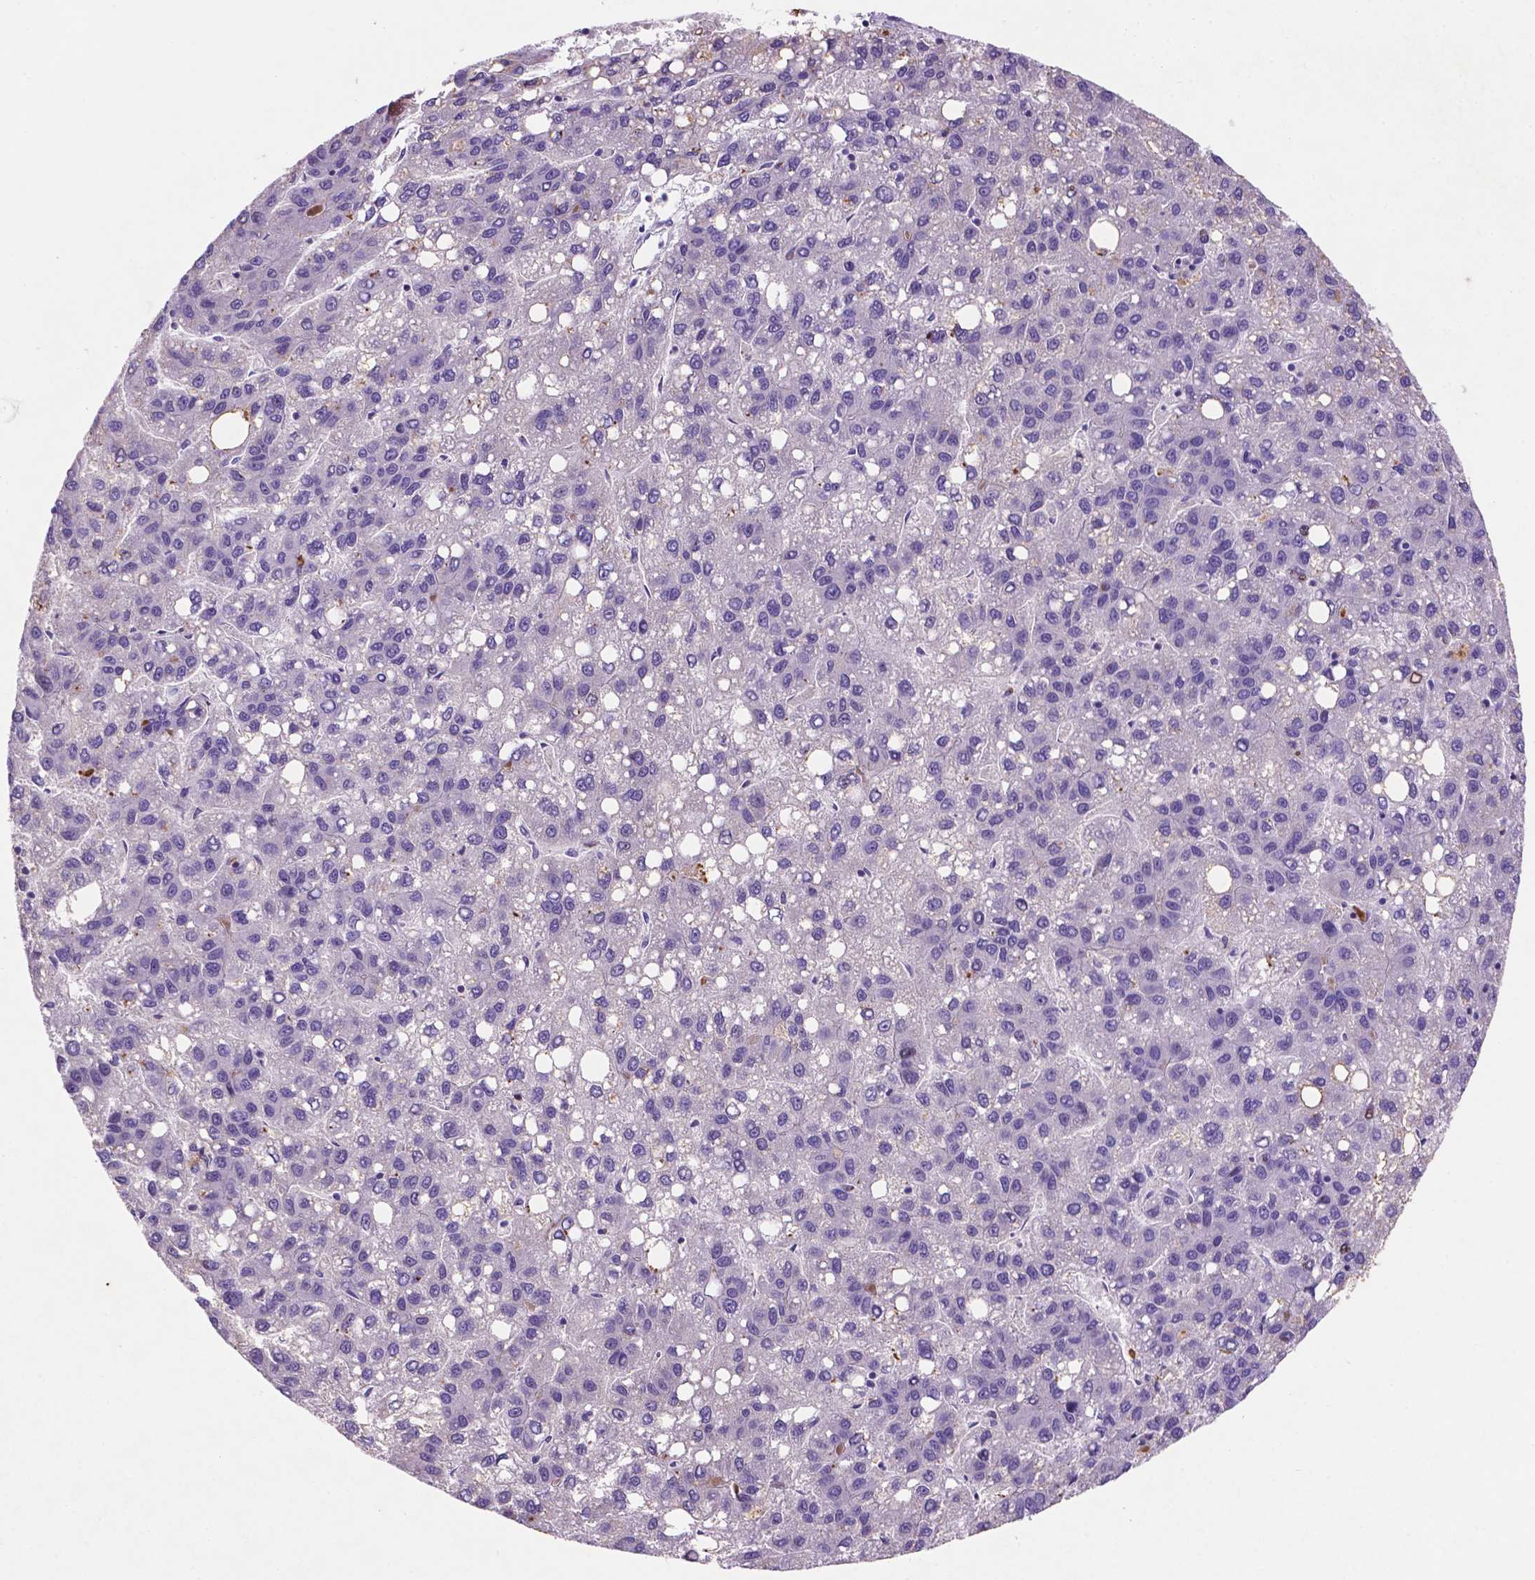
{"staining": {"intensity": "negative", "quantity": "none", "location": "none"}, "tissue": "liver cancer", "cell_type": "Tumor cells", "image_type": "cancer", "snomed": [{"axis": "morphology", "description": "Carcinoma, Hepatocellular, NOS"}, {"axis": "topography", "description": "Liver"}], "caption": "Tumor cells are negative for protein expression in human hepatocellular carcinoma (liver).", "gene": "TM4SF20", "patient": {"sex": "female", "age": 82}}